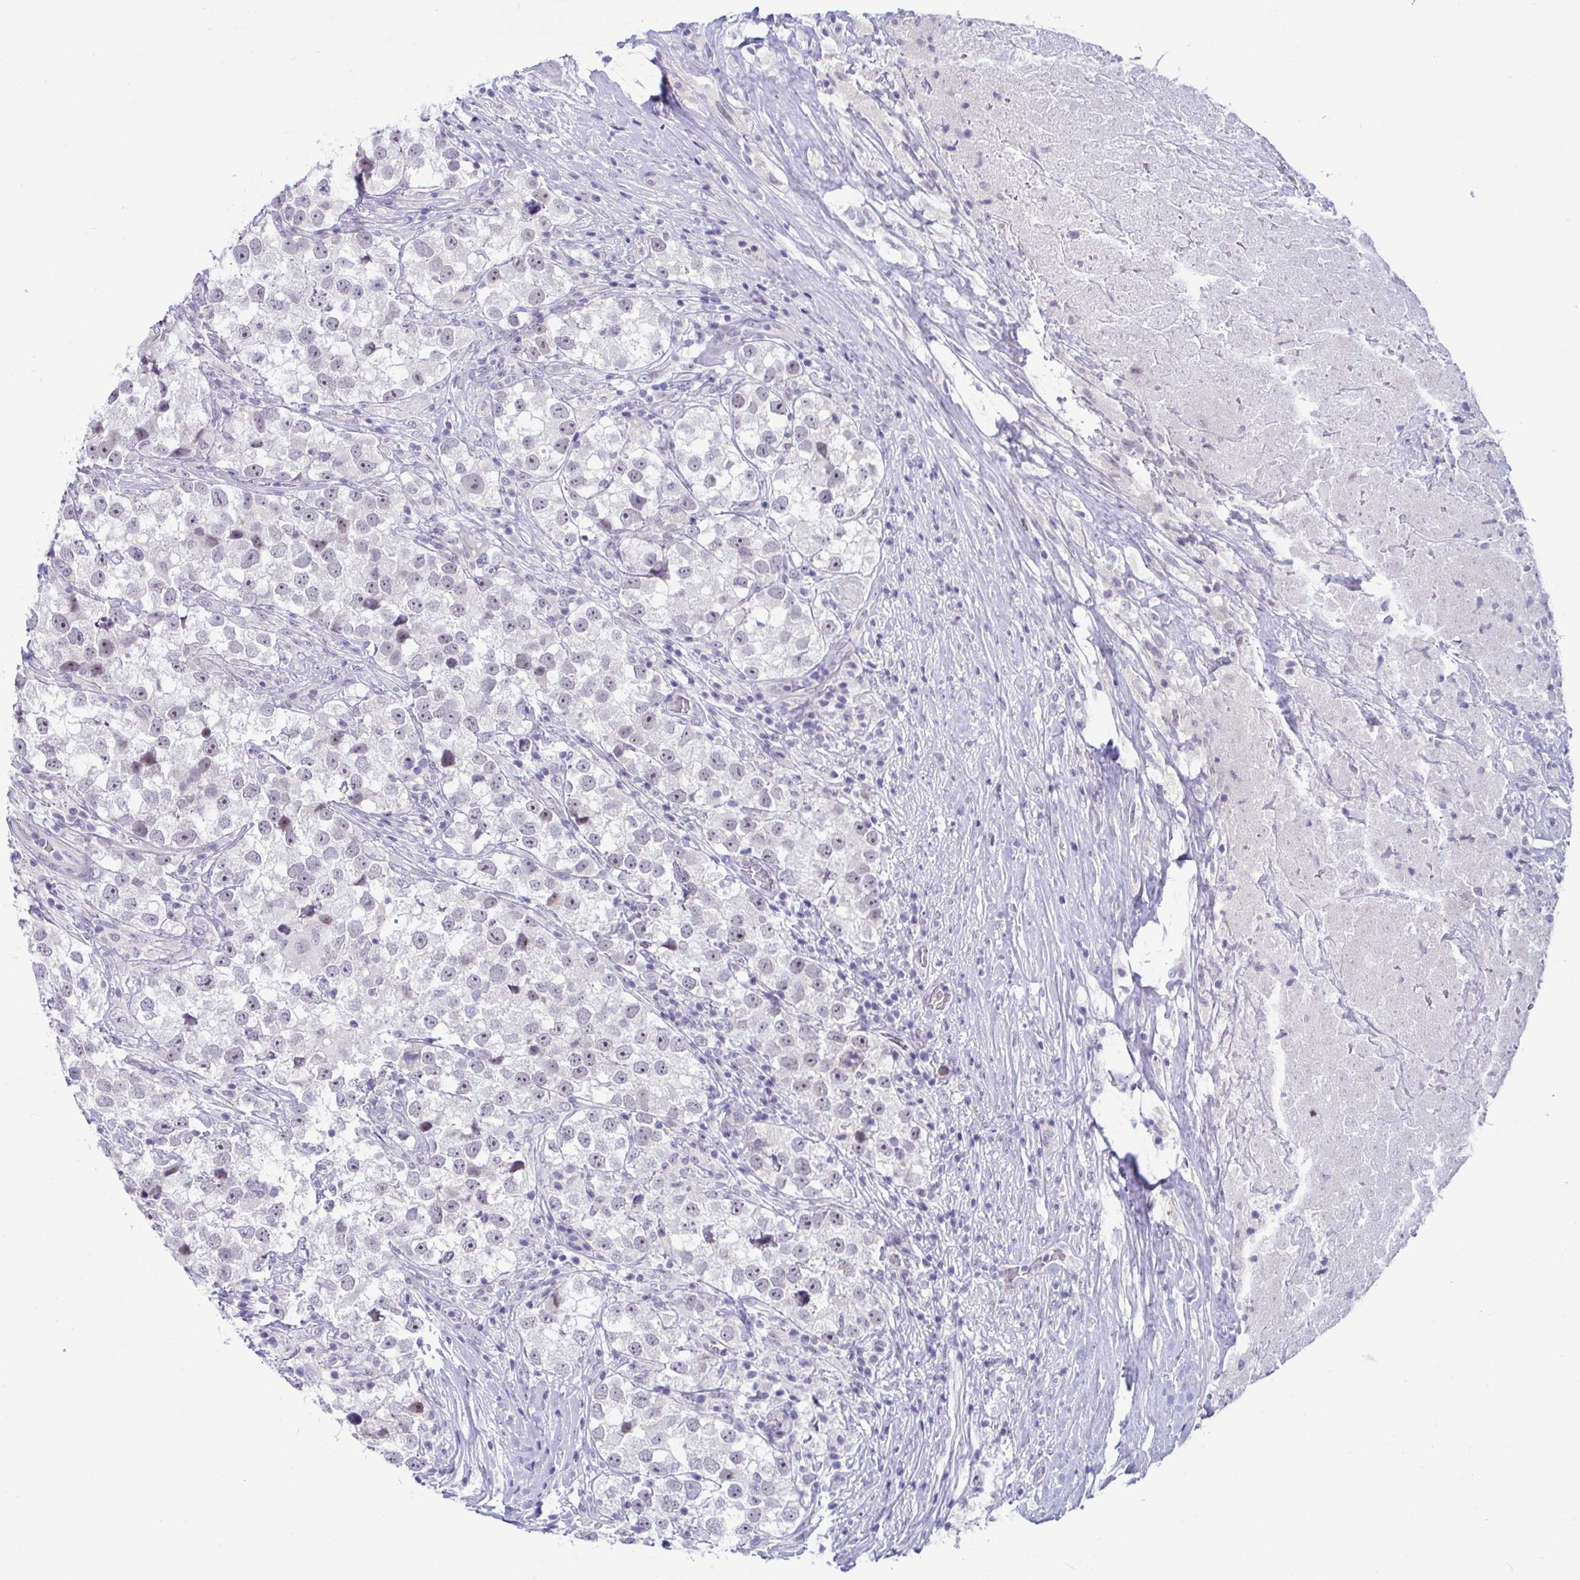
{"staining": {"intensity": "weak", "quantity": "<25%", "location": "nuclear"}, "tissue": "testis cancer", "cell_type": "Tumor cells", "image_type": "cancer", "snomed": [{"axis": "morphology", "description": "Seminoma, NOS"}, {"axis": "topography", "description": "Testis"}], "caption": "A high-resolution image shows immunohistochemistry staining of testis seminoma, which demonstrates no significant expression in tumor cells.", "gene": "USP35", "patient": {"sex": "male", "age": 46}}